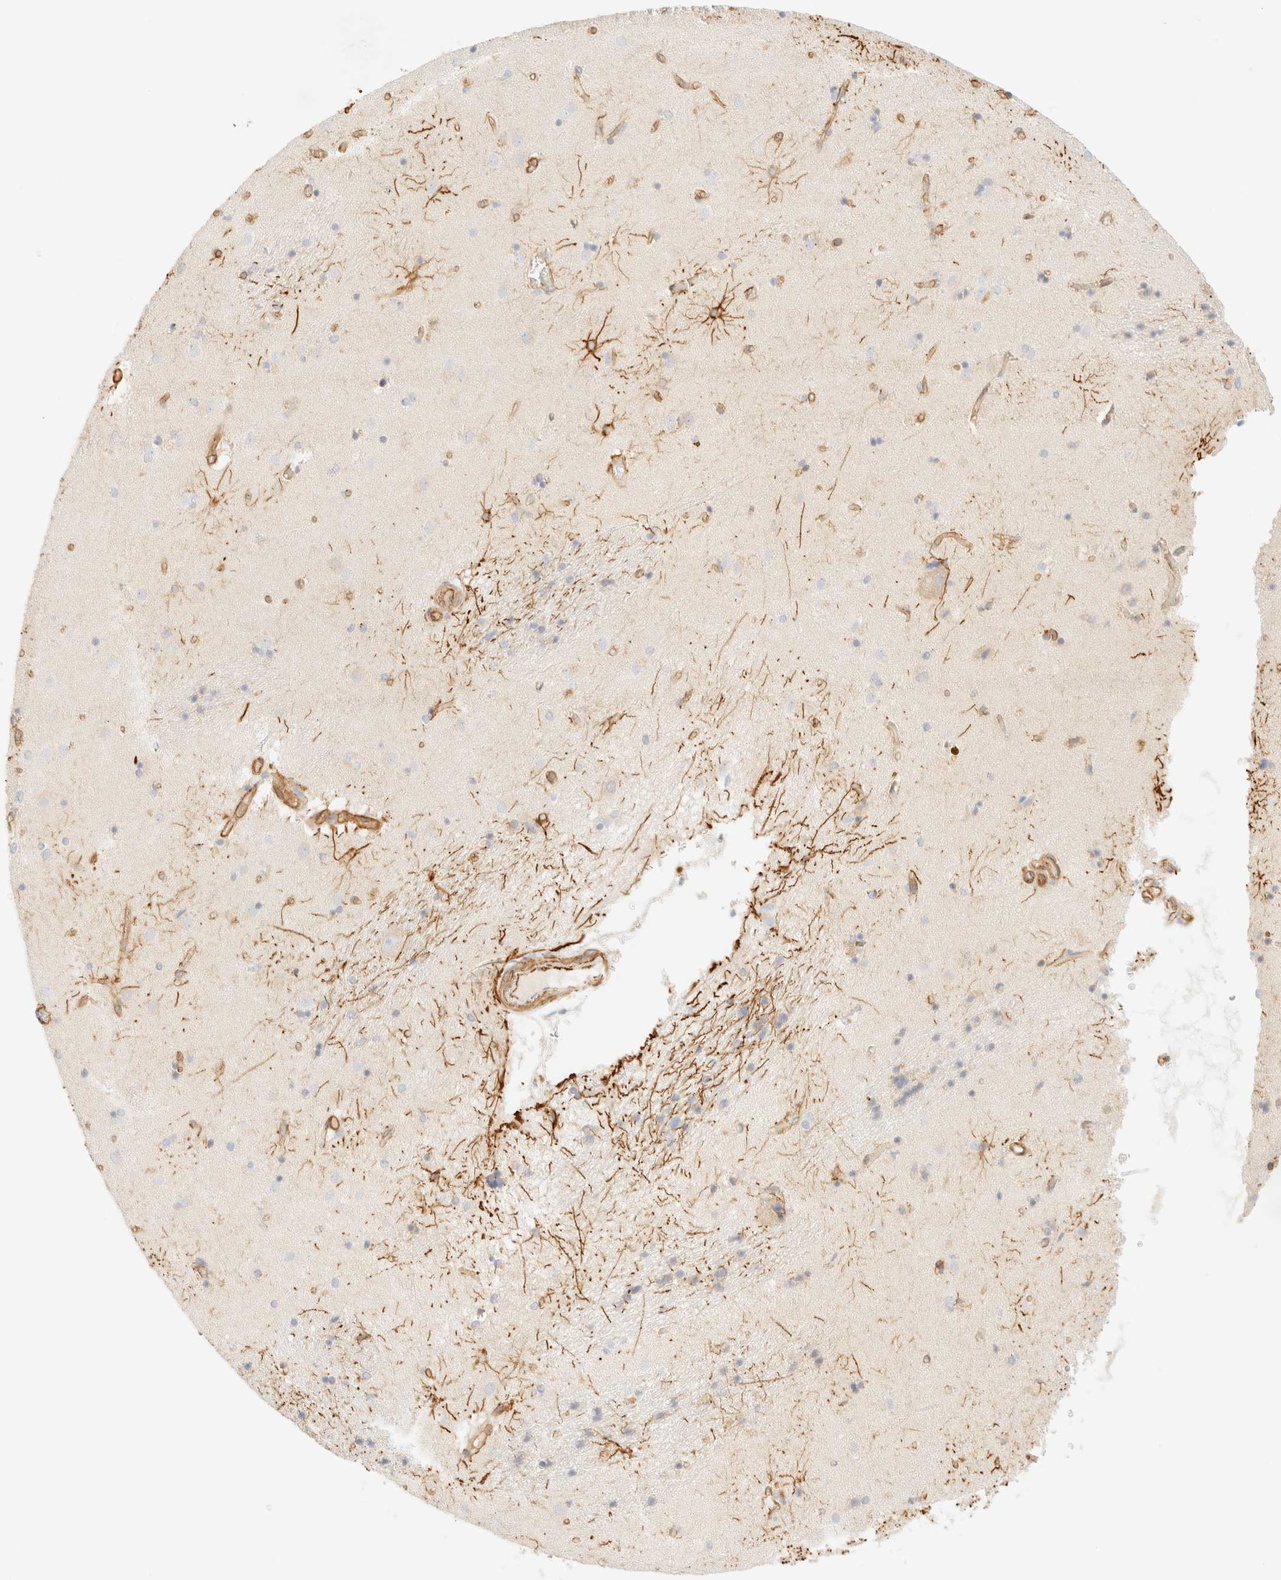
{"staining": {"intensity": "moderate", "quantity": "<25%", "location": "cytoplasmic/membranous"}, "tissue": "caudate", "cell_type": "Glial cells", "image_type": "normal", "snomed": [{"axis": "morphology", "description": "Normal tissue, NOS"}, {"axis": "topography", "description": "Lateral ventricle wall"}], "caption": "Immunohistochemical staining of unremarkable caudate shows low levels of moderate cytoplasmic/membranous staining in approximately <25% of glial cells. (DAB IHC with brightfield microscopy, high magnification).", "gene": "OTOP2", "patient": {"sex": "male", "age": 70}}